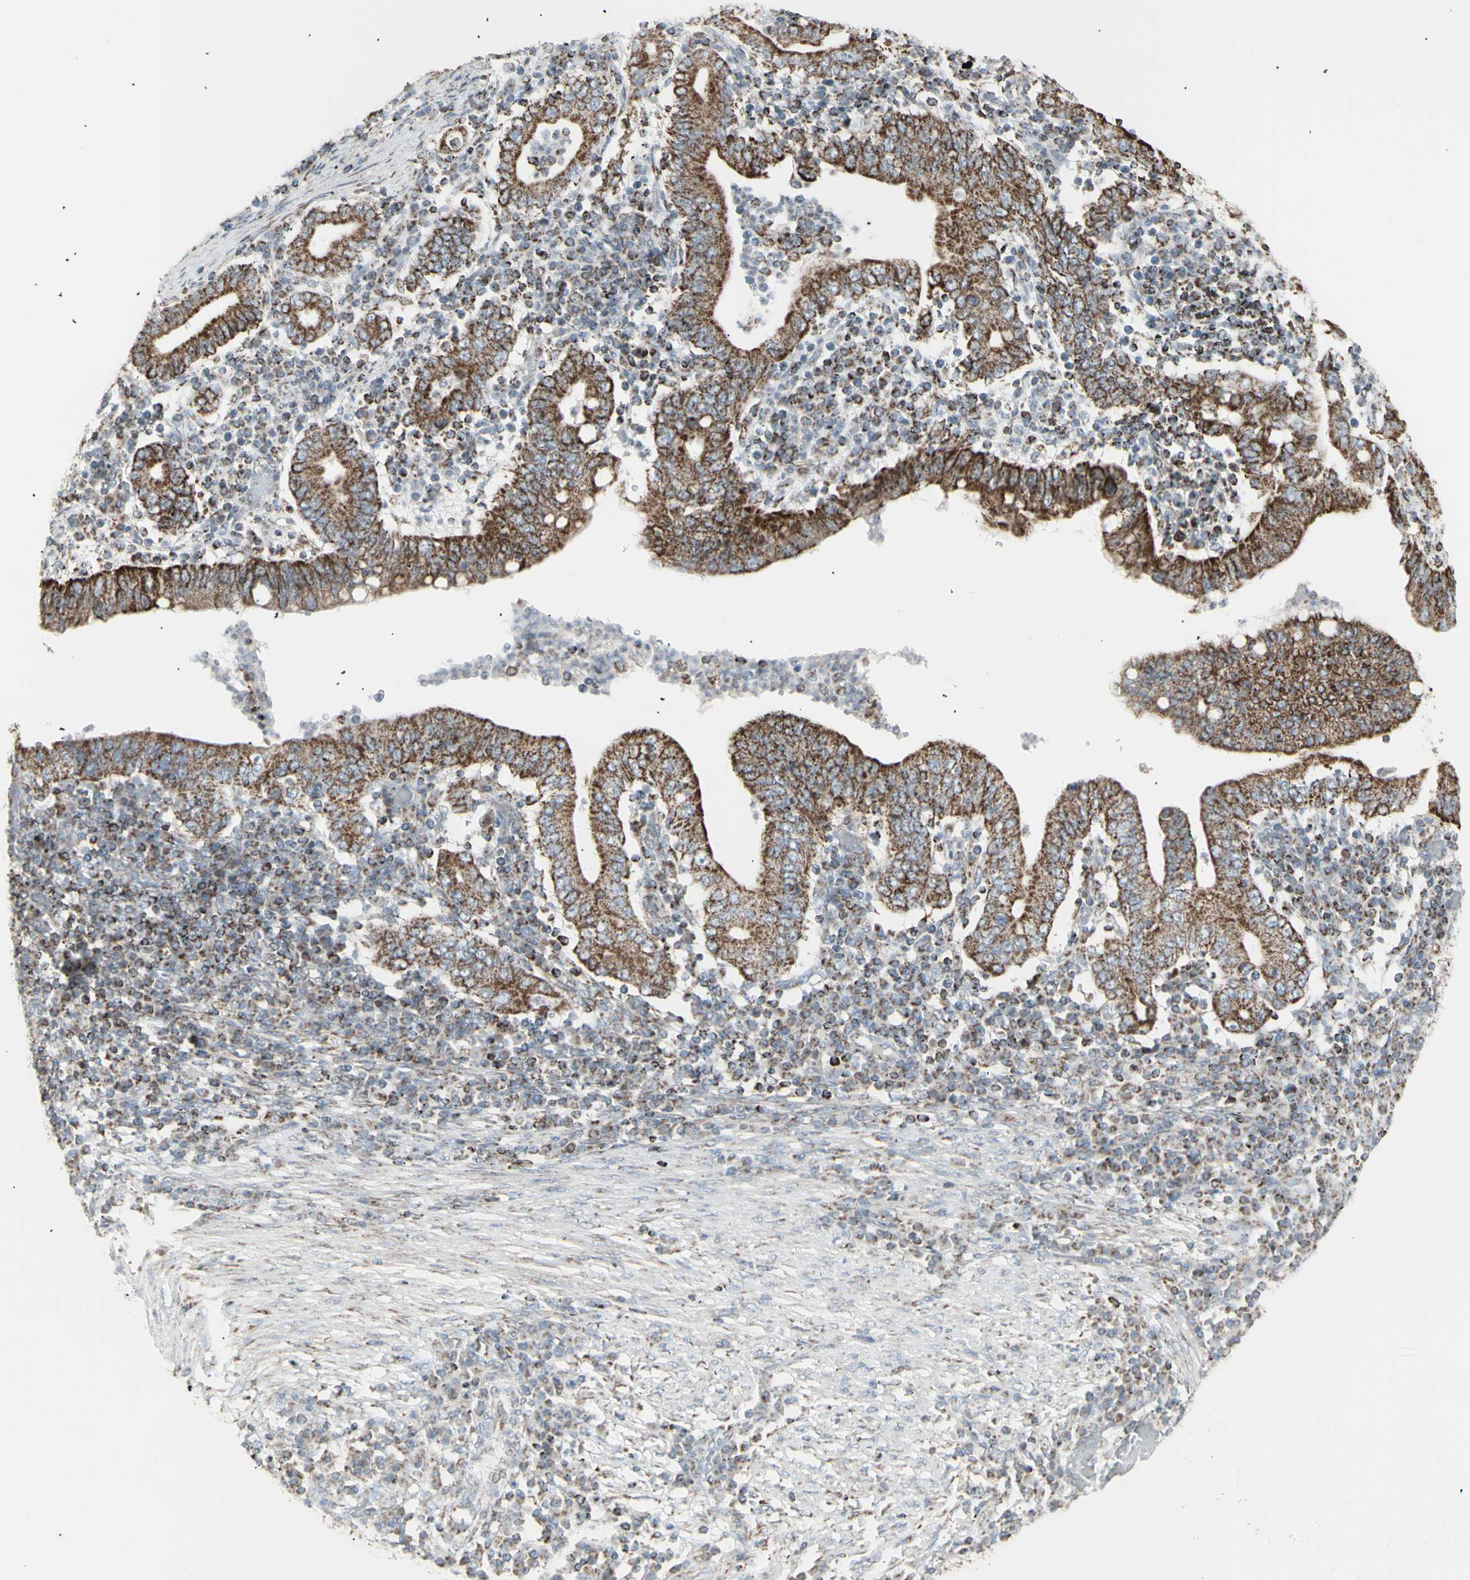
{"staining": {"intensity": "strong", "quantity": ">75%", "location": "cytoplasmic/membranous"}, "tissue": "stomach cancer", "cell_type": "Tumor cells", "image_type": "cancer", "snomed": [{"axis": "morphology", "description": "Normal tissue, NOS"}, {"axis": "morphology", "description": "Adenocarcinoma, NOS"}, {"axis": "topography", "description": "Esophagus"}, {"axis": "topography", "description": "Stomach, upper"}, {"axis": "topography", "description": "Peripheral nerve tissue"}], "caption": "An image of stomach cancer (adenocarcinoma) stained for a protein reveals strong cytoplasmic/membranous brown staining in tumor cells.", "gene": "PLGRKT", "patient": {"sex": "male", "age": 62}}